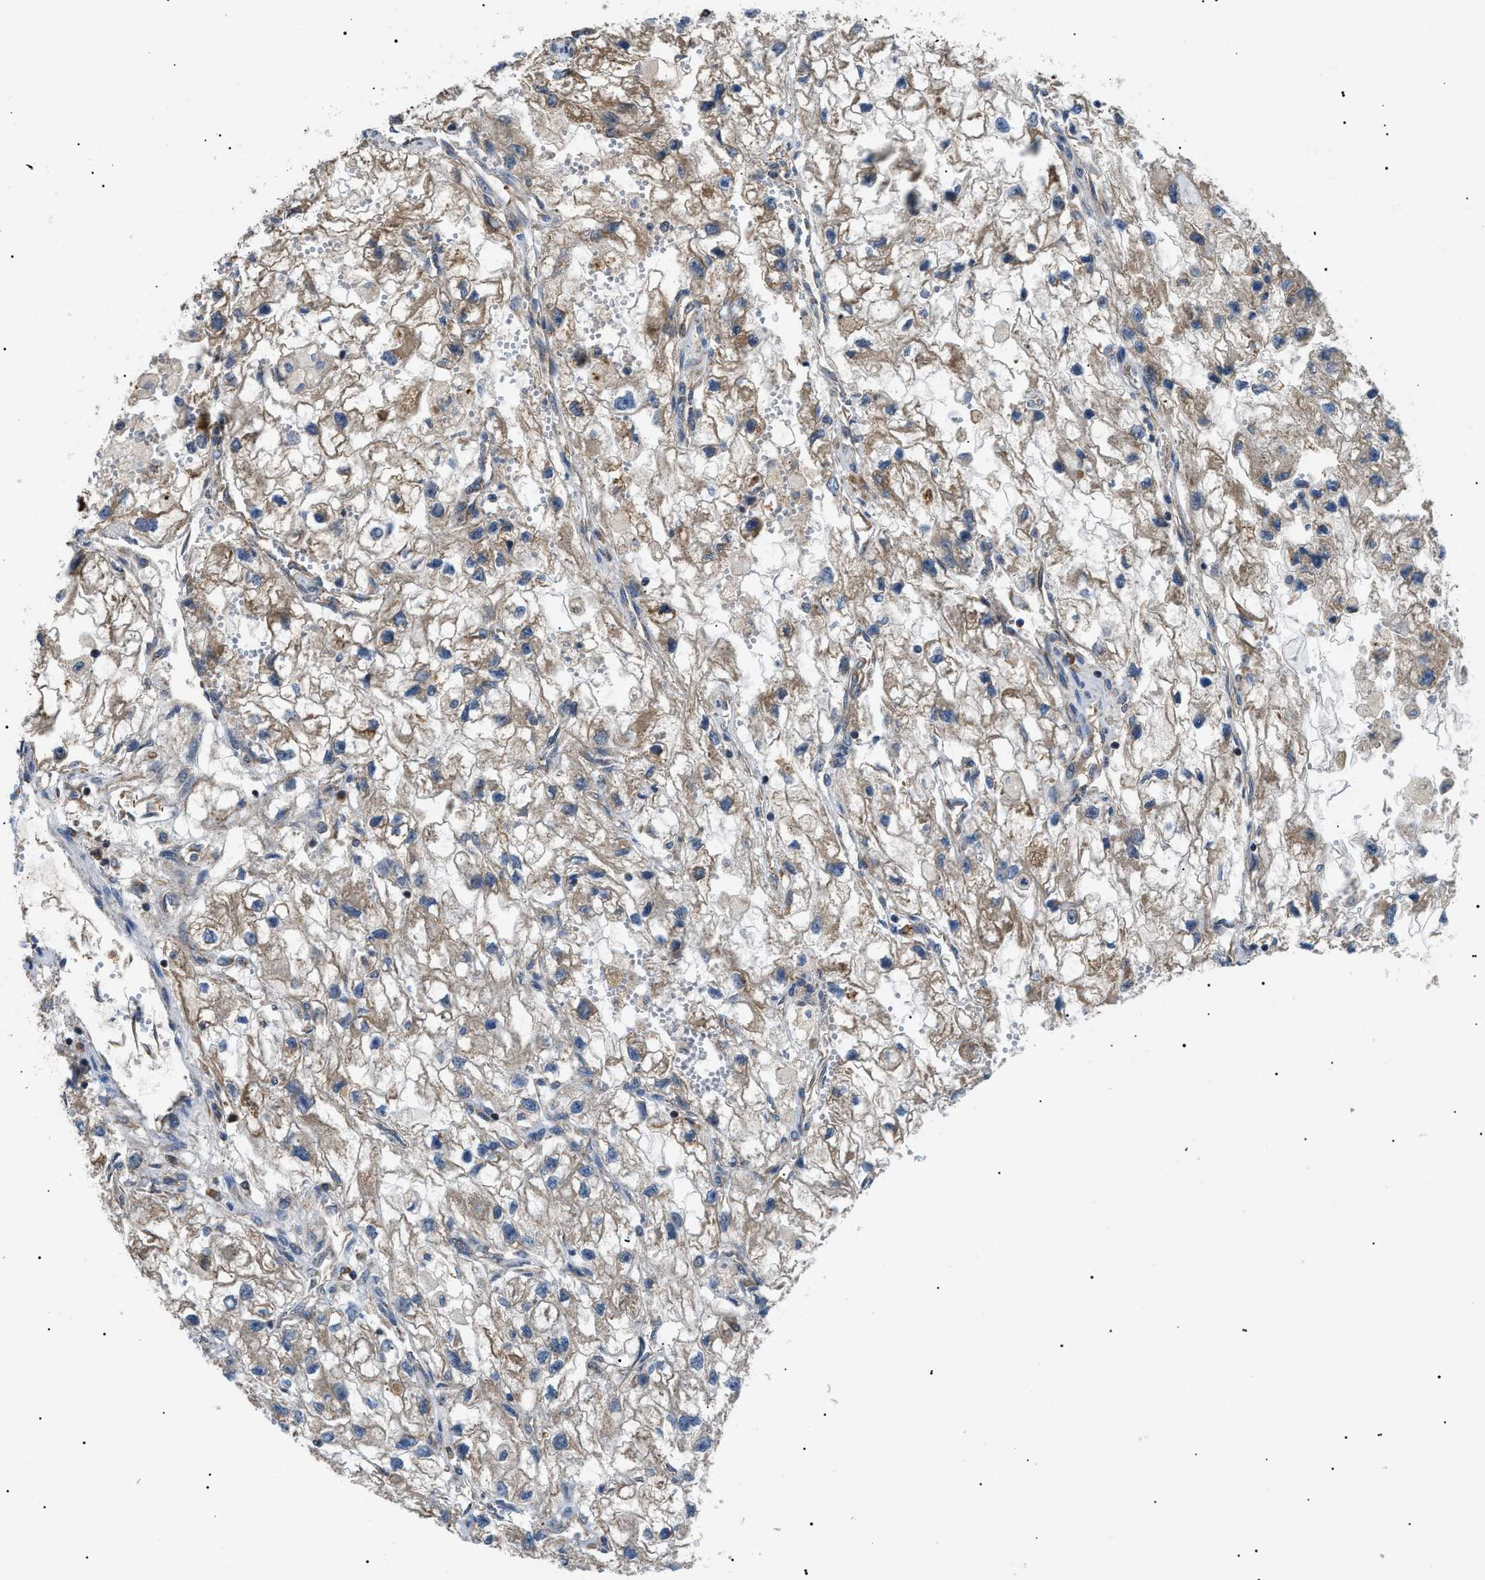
{"staining": {"intensity": "weak", "quantity": ">75%", "location": "cytoplasmic/membranous"}, "tissue": "renal cancer", "cell_type": "Tumor cells", "image_type": "cancer", "snomed": [{"axis": "morphology", "description": "Adenocarcinoma, NOS"}, {"axis": "topography", "description": "Kidney"}], "caption": "High-power microscopy captured an IHC image of renal cancer, revealing weak cytoplasmic/membranous staining in about >75% of tumor cells. The protein of interest is shown in brown color, while the nuclei are stained blue.", "gene": "SRPK1", "patient": {"sex": "female", "age": 70}}